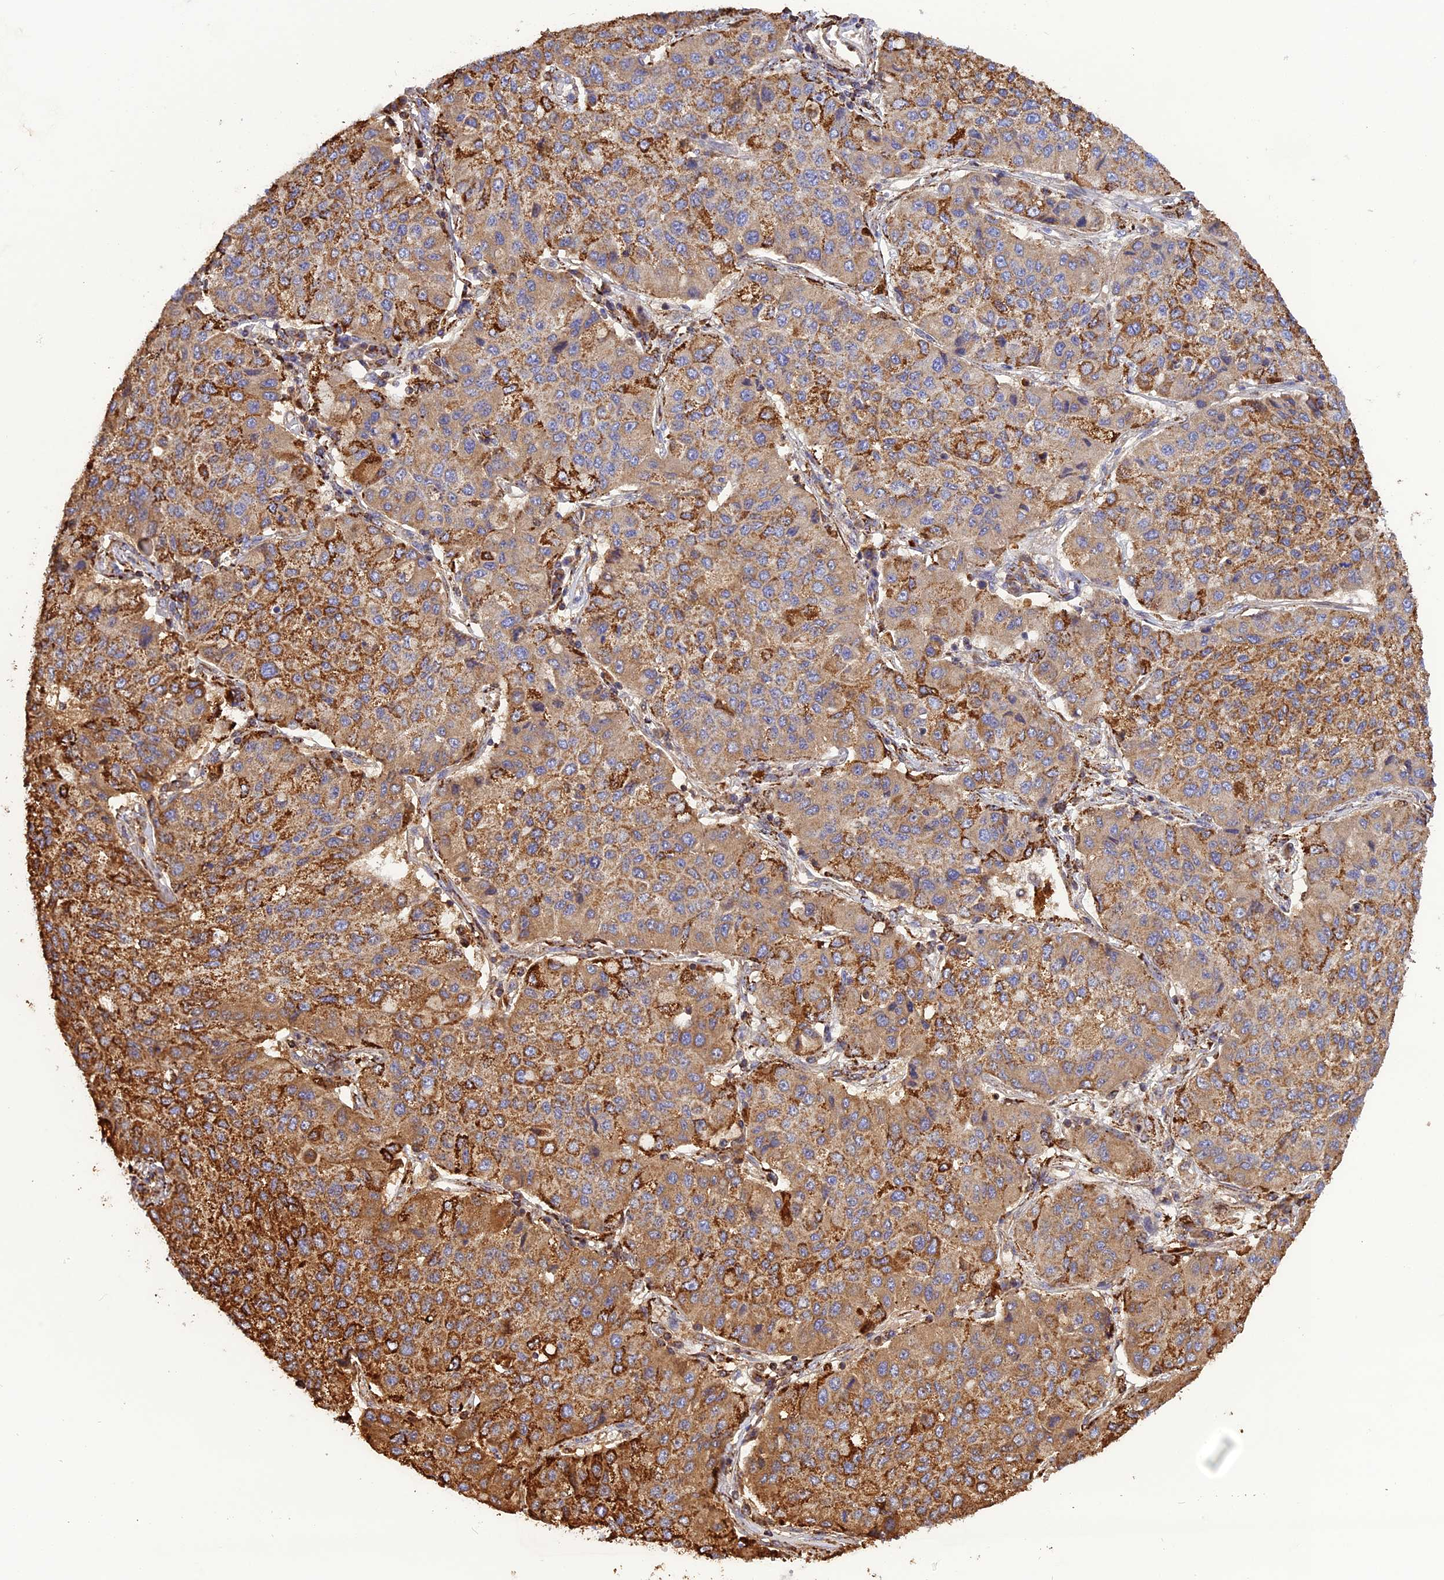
{"staining": {"intensity": "moderate", "quantity": ">75%", "location": "cytoplasmic/membranous"}, "tissue": "lung cancer", "cell_type": "Tumor cells", "image_type": "cancer", "snomed": [{"axis": "morphology", "description": "Squamous cell carcinoma, NOS"}, {"axis": "topography", "description": "Lung"}], "caption": "DAB (3,3'-diaminobenzidine) immunohistochemical staining of human lung squamous cell carcinoma shows moderate cytoplasmic/membranous protein expression in approximately >75% of tumor cells. The staining is performed using DAB brown chromogen to label protein expression. The nuclei are counter-stained blue using hematoxylin.", "gene": "KCNG1", "patient": {"sex": "male", "age": 74}}